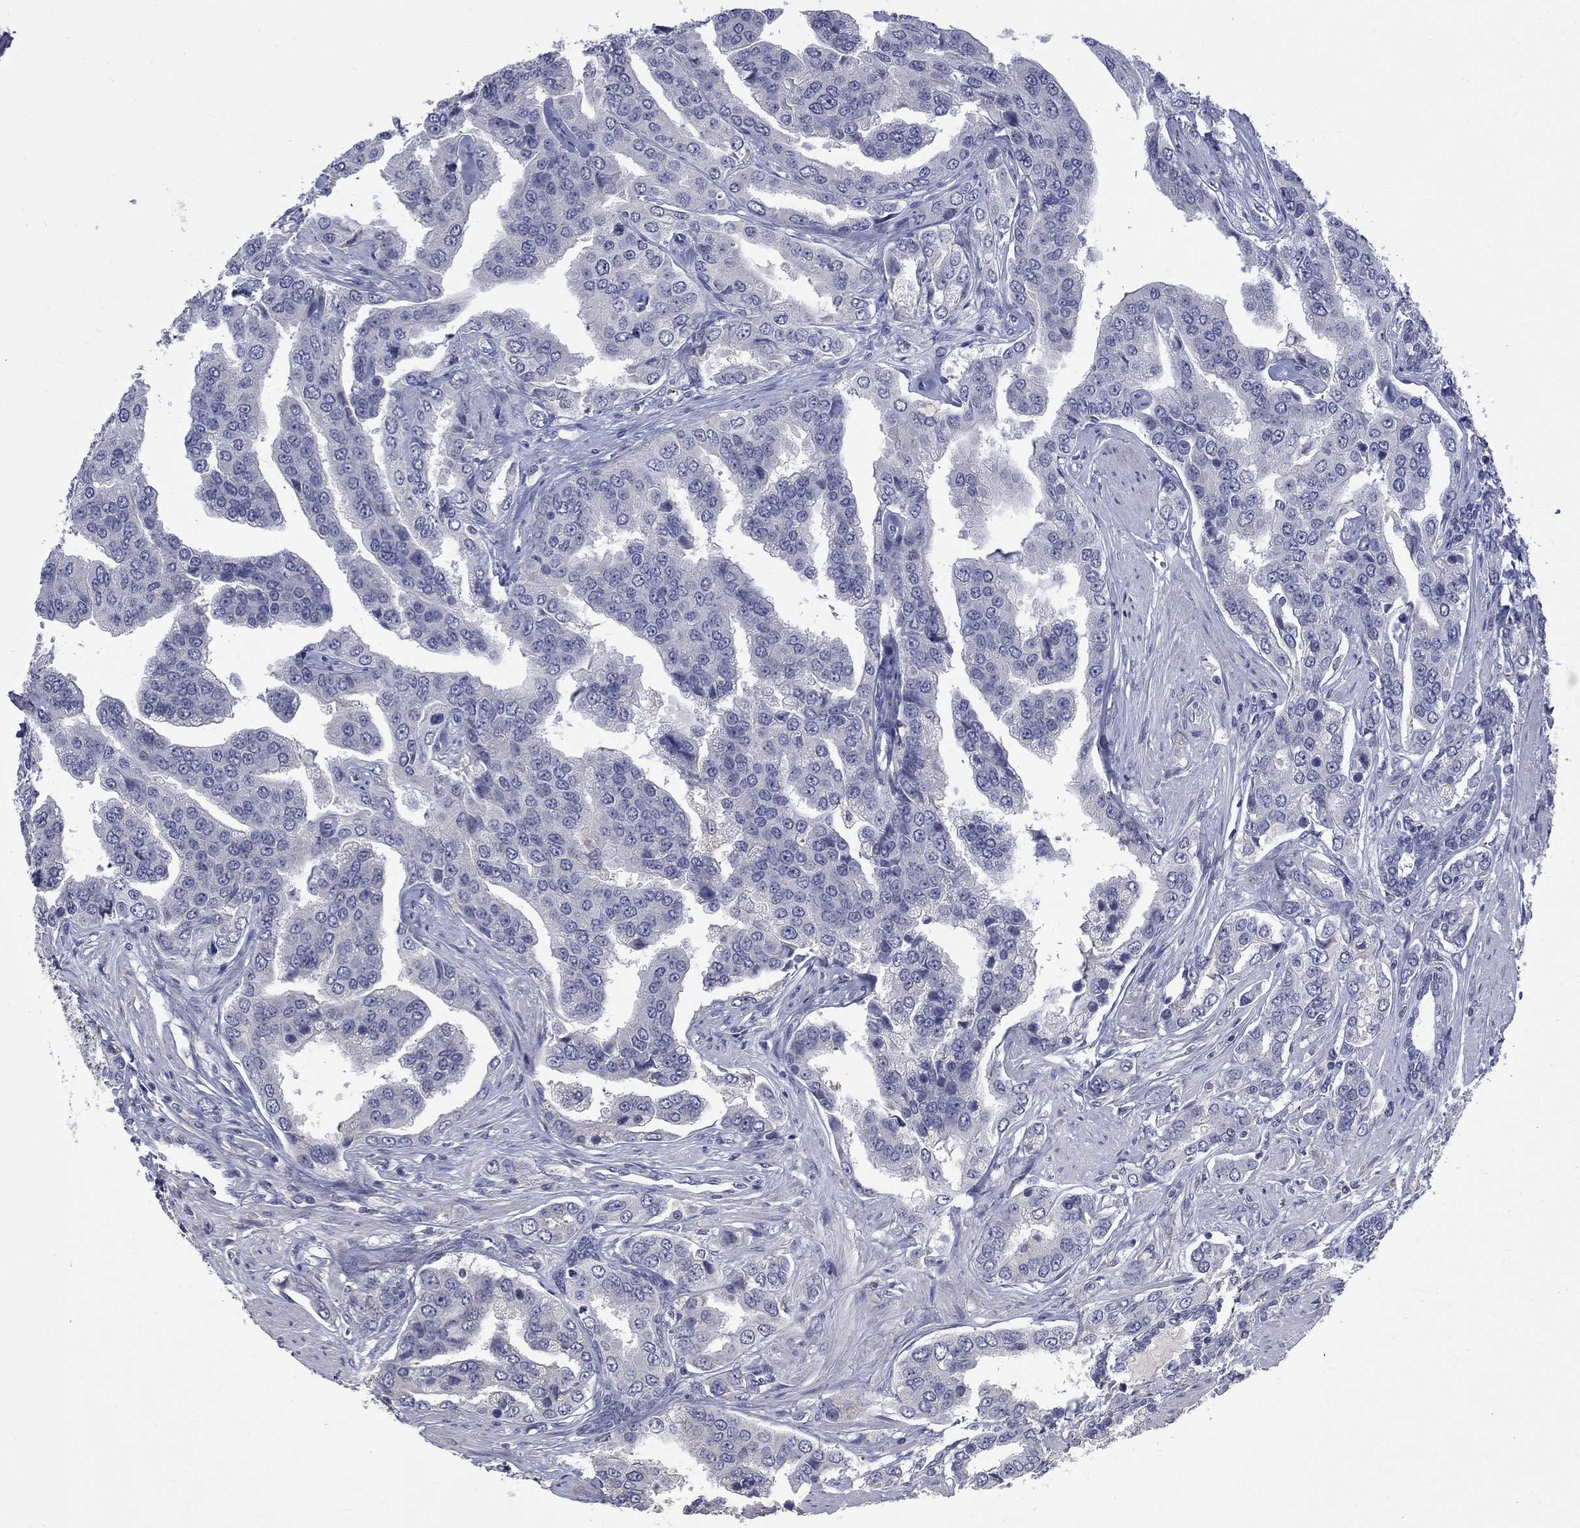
{"staining": {"intensity": "negative", "quantity": "none", "location": "none"}, "tissue": "prostate cancer", "cell_type": "Tumor cells", "image_type": "cancer", "snomed": [{"axis": "morphology", "description": "Adenocarcinoma, NOS"}, {"axis": "topography", "description": "Prostate and seminal vesicle, NOS"}, {"axis": "topography", "description": "Prostate"}], "caption": "This is an immunohistochemistry image of prostate cancer. There is no positivity in tumor cells.", "gene": "PLEK", "patient": {"sex": "male", "age": 69}}